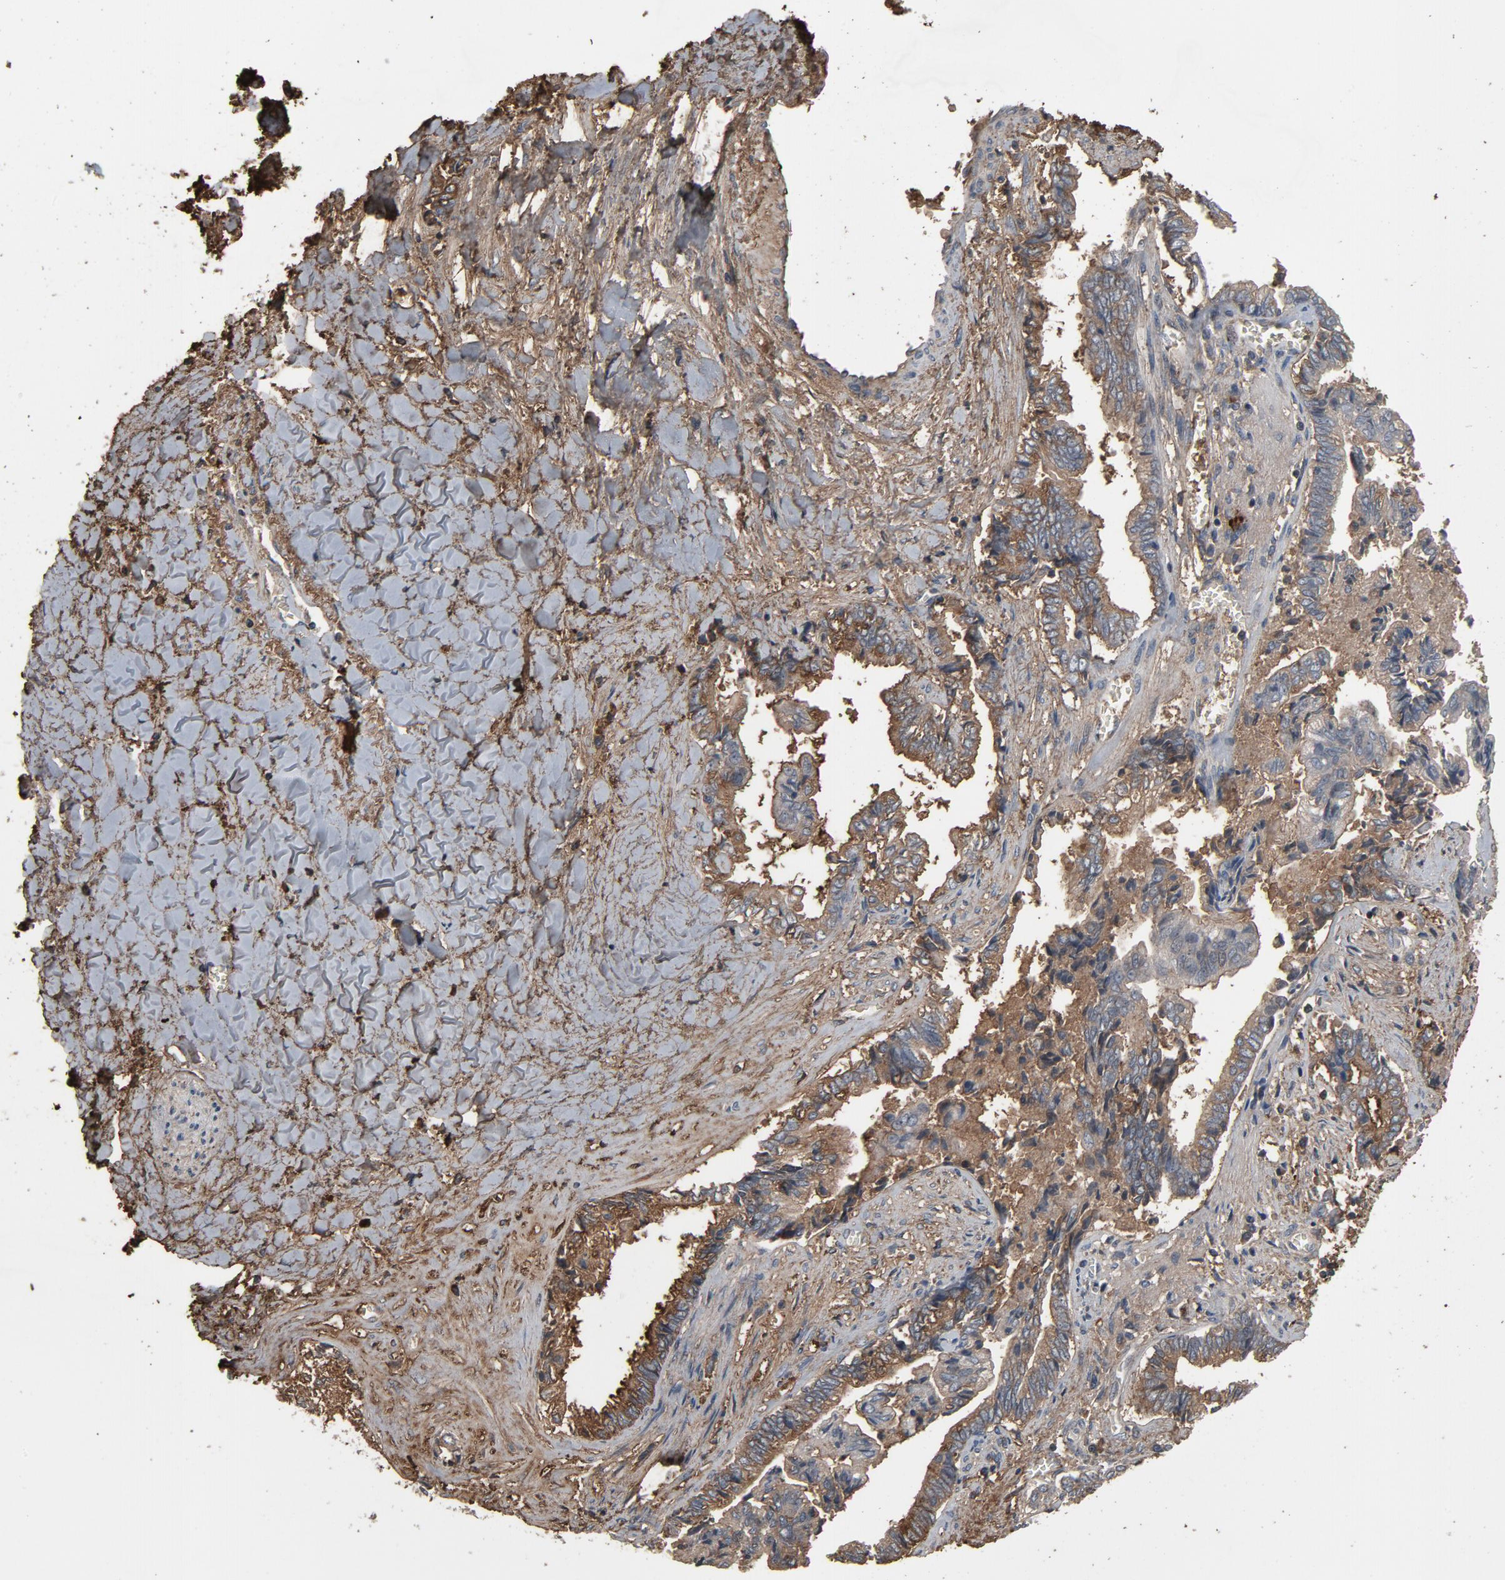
{"staining": {"intensity": "moderate", "quantity": "25%-75%", "location": "cytoplasmic/membranous"}, "tissue": "liver cancer", "cell_type": "Tumor cells", "image_type": "cancer", "snomed": [{"axis": "morphology", "description": "Cholangiocarcinoma"}, {"axis": "topography", "description": "Liver"}], "caption": "Liver cancer (cholangiocarcinoma) tissue displays moderate cytoplasmic/membranous expression in approximately 25%-75% of tumor cells, visualized by immunohistochemistry. (IHC, brightfield microscopy, high magnification).", "gene": "PDZD4", "patient": {"sex": "male", "age": 57}}